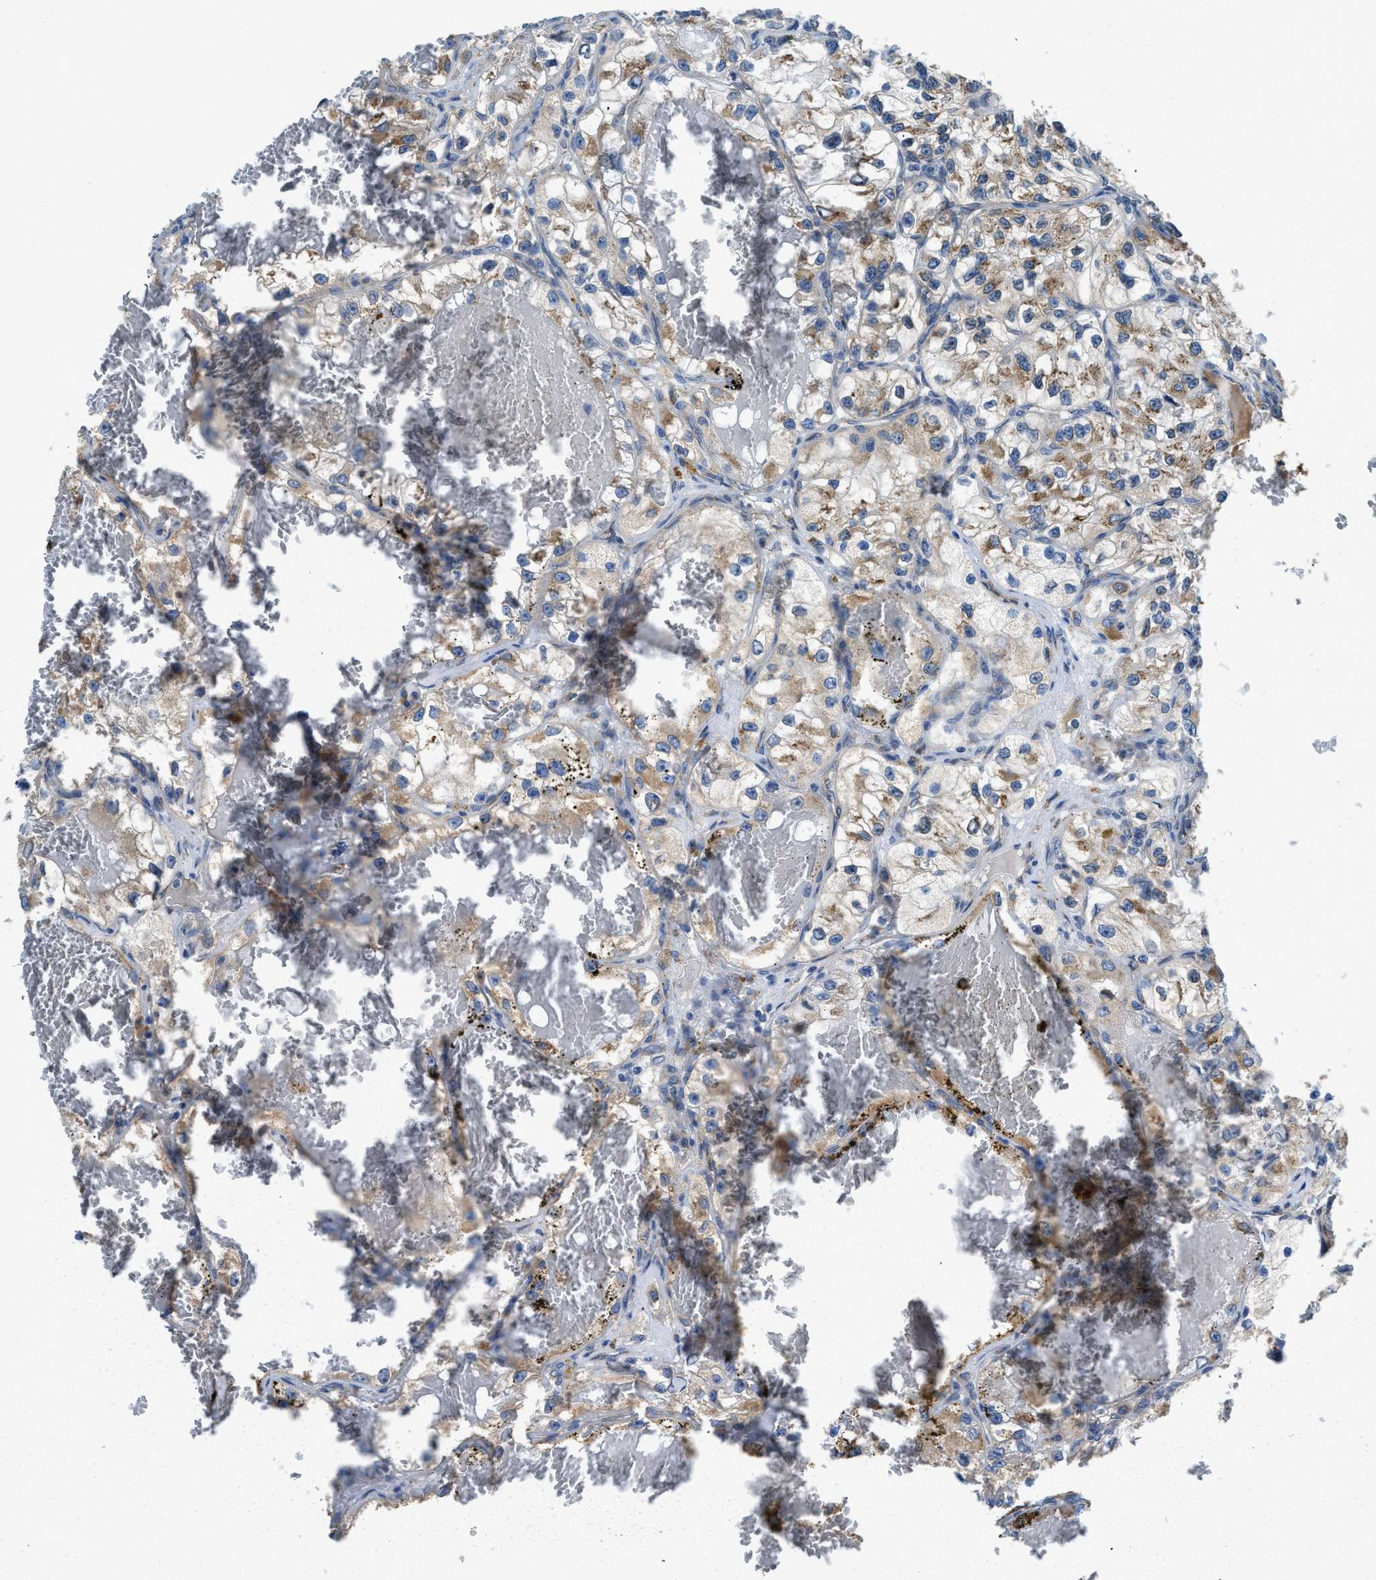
{"staining": {"intensity": "moderate", "quantity": ">75%", "location": "cytoplasmic/membranous"}, "tissue": "renal cancer", "cell_type": "Tumor cells", "image_type": "cancer", "snomed": [{"axis": "morphology", "description": "Adenocarcinoma, NOS"}, {"axis": "topography", "description": "Kidney"}], "caption": "Immunohistochemical staining of human renal cancer displays moderate cytoplasmic/membranous protein staining in about >75% of tumor cells.", "gene": "GGCX", "patient": {"sex": "female", "age": 57}}